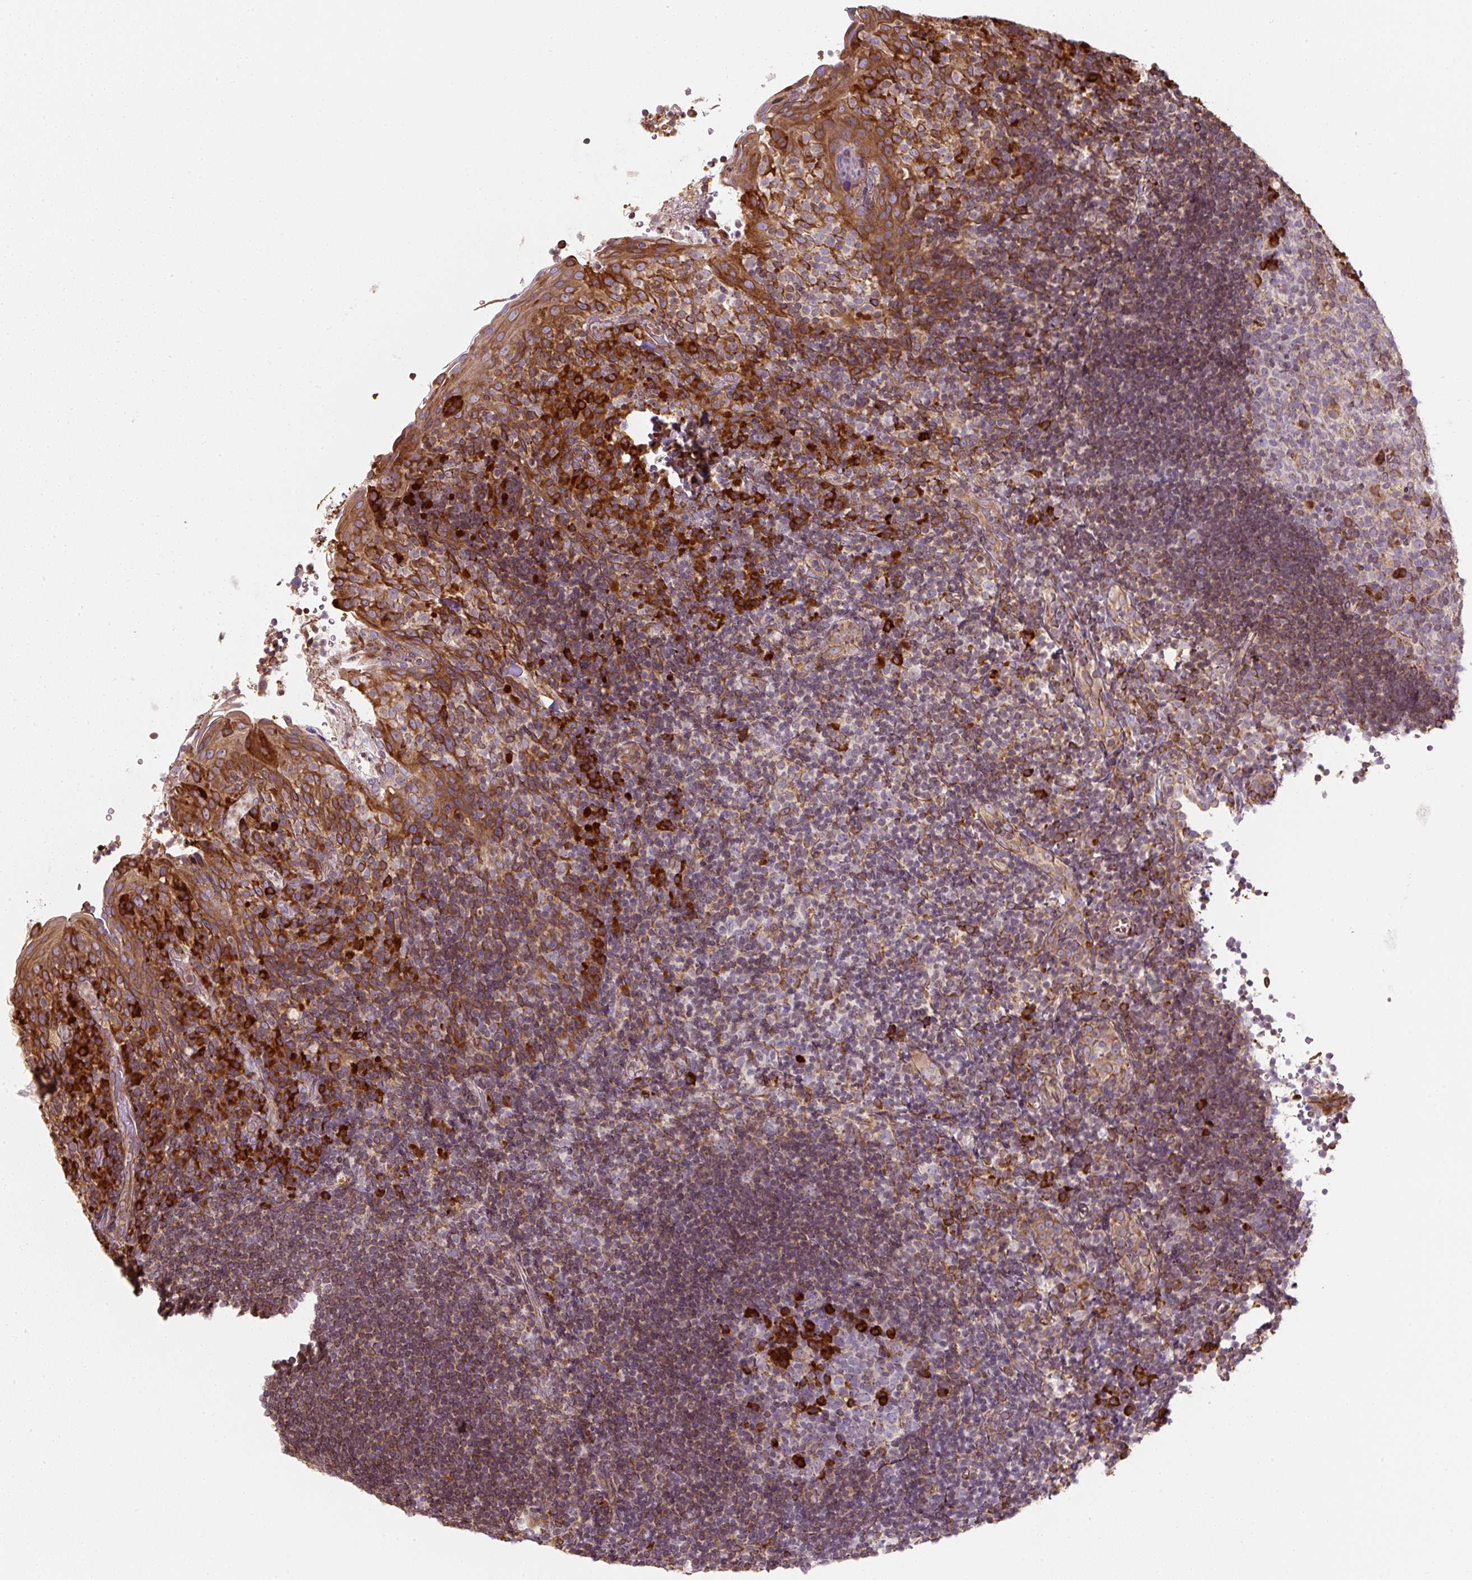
{"staining": {"intensity": "strong", "quantity": "<25%", "location": "cytoplasmic/membranous"}, "tissue": "tonsil", "cell_type": "Germinal center cells", "image_type": "normal", "snomed": [{"axis": "morphology", "description": "Normal tissue, NOS"}, {"axis": "topography", "description": "Tonsil"}], "caption": "A high-resolution image shows immunohistochemistry (IHC) staining of unremarkable tonsil, which shows strong cytoplasmic/membranous expression in approximately <25% of germinal center cells.", "gene": "PRKCSH", "patient": {"sex": "female", "age": 10}}